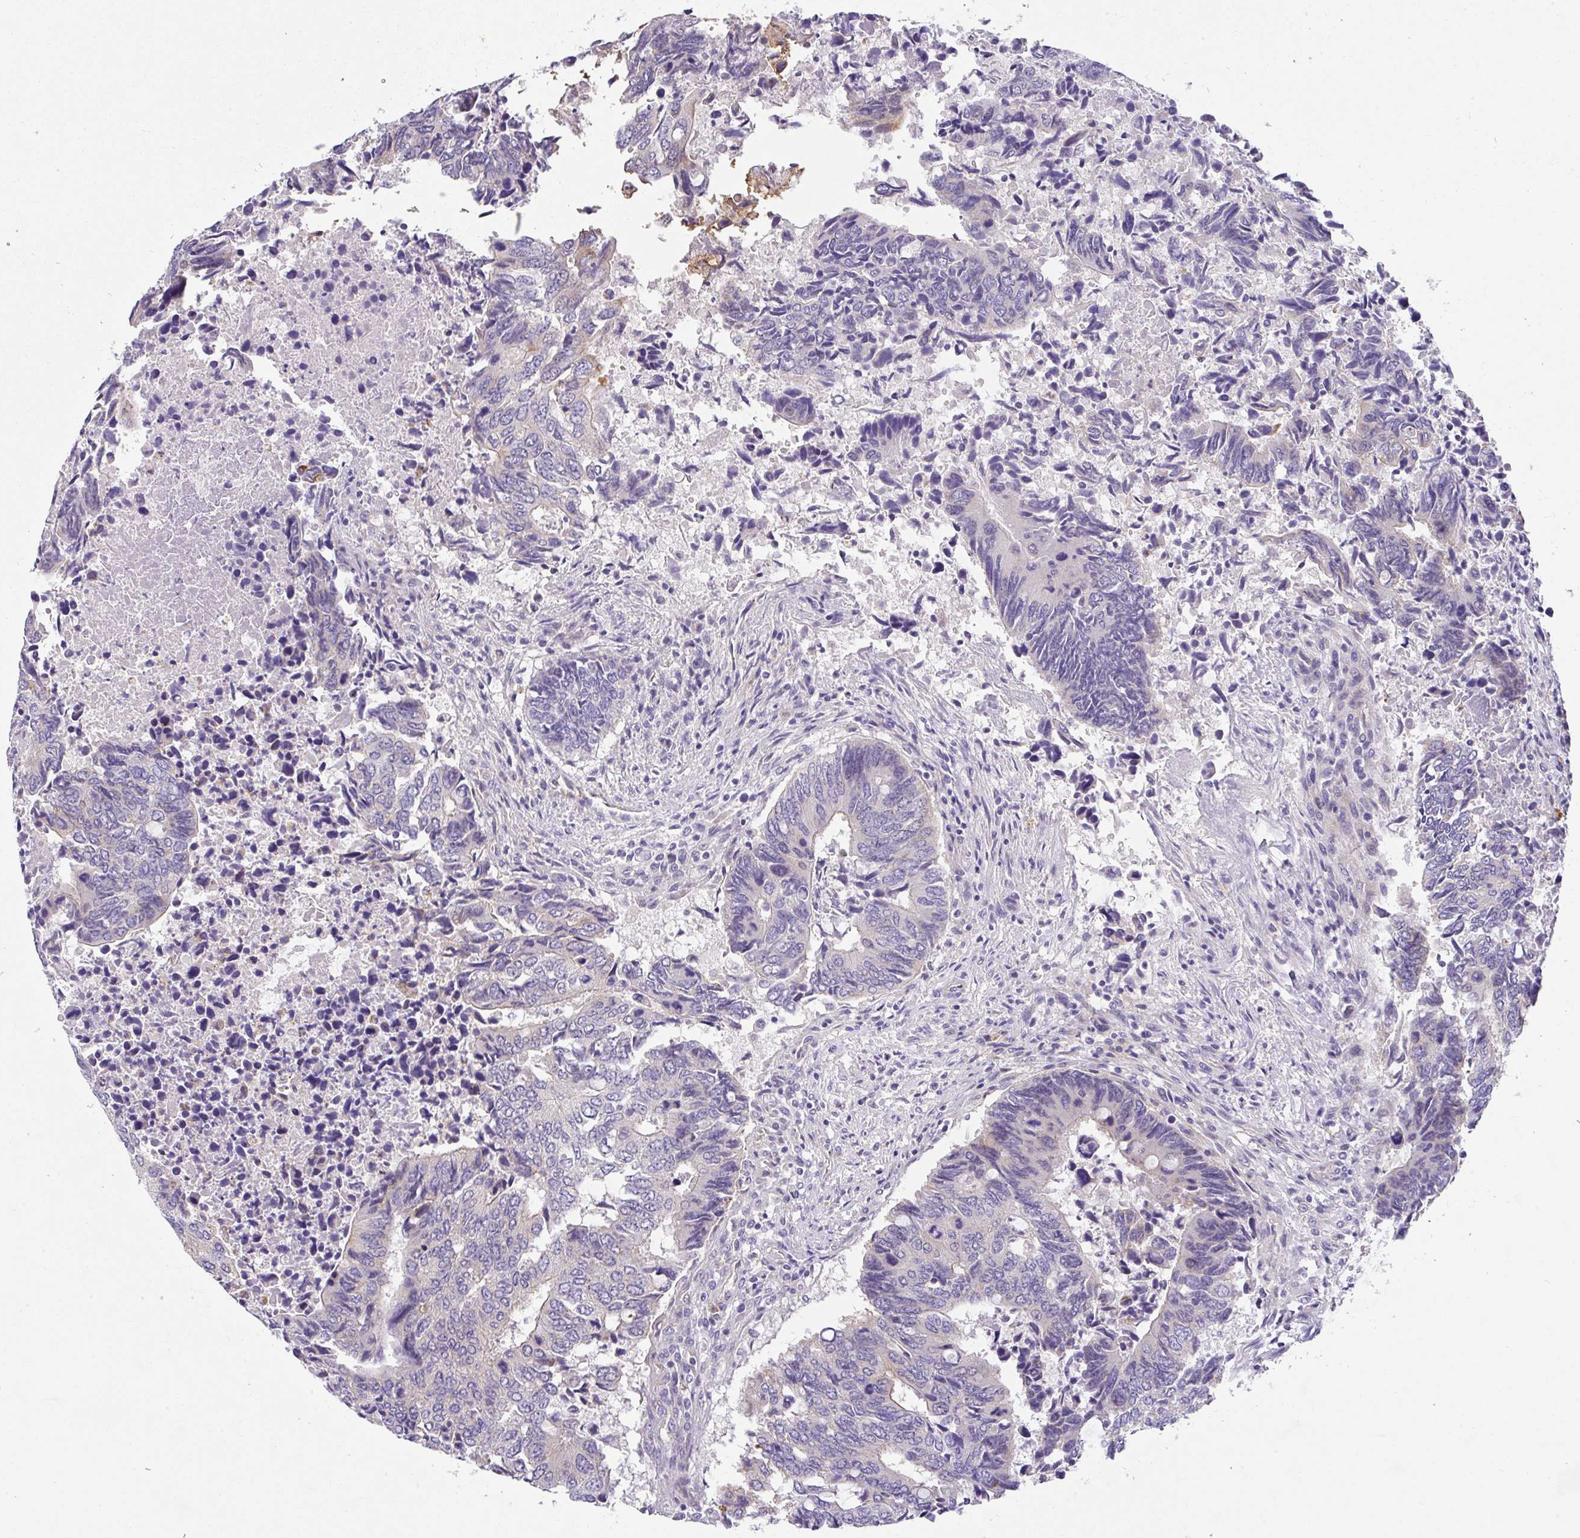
{"staining": {"intensity": "negative", "quantity": "none", "location": "none"}, "tissue": "colorectal cancer", "cell_type": "Tumor cells", "image_type": "cancer", "snomed": [{"axis": "morphology", "description": "Adenocarcinoma, NOS"}, {"axis": "topography", "description": "Colon"}], "caption": "Micrograph shows no protein expression in tumor cells of colorectal cancer (adenocarcinoma) tissue.", "gene": "EPN3", "patient": {"sex": "male", "age": 87}}